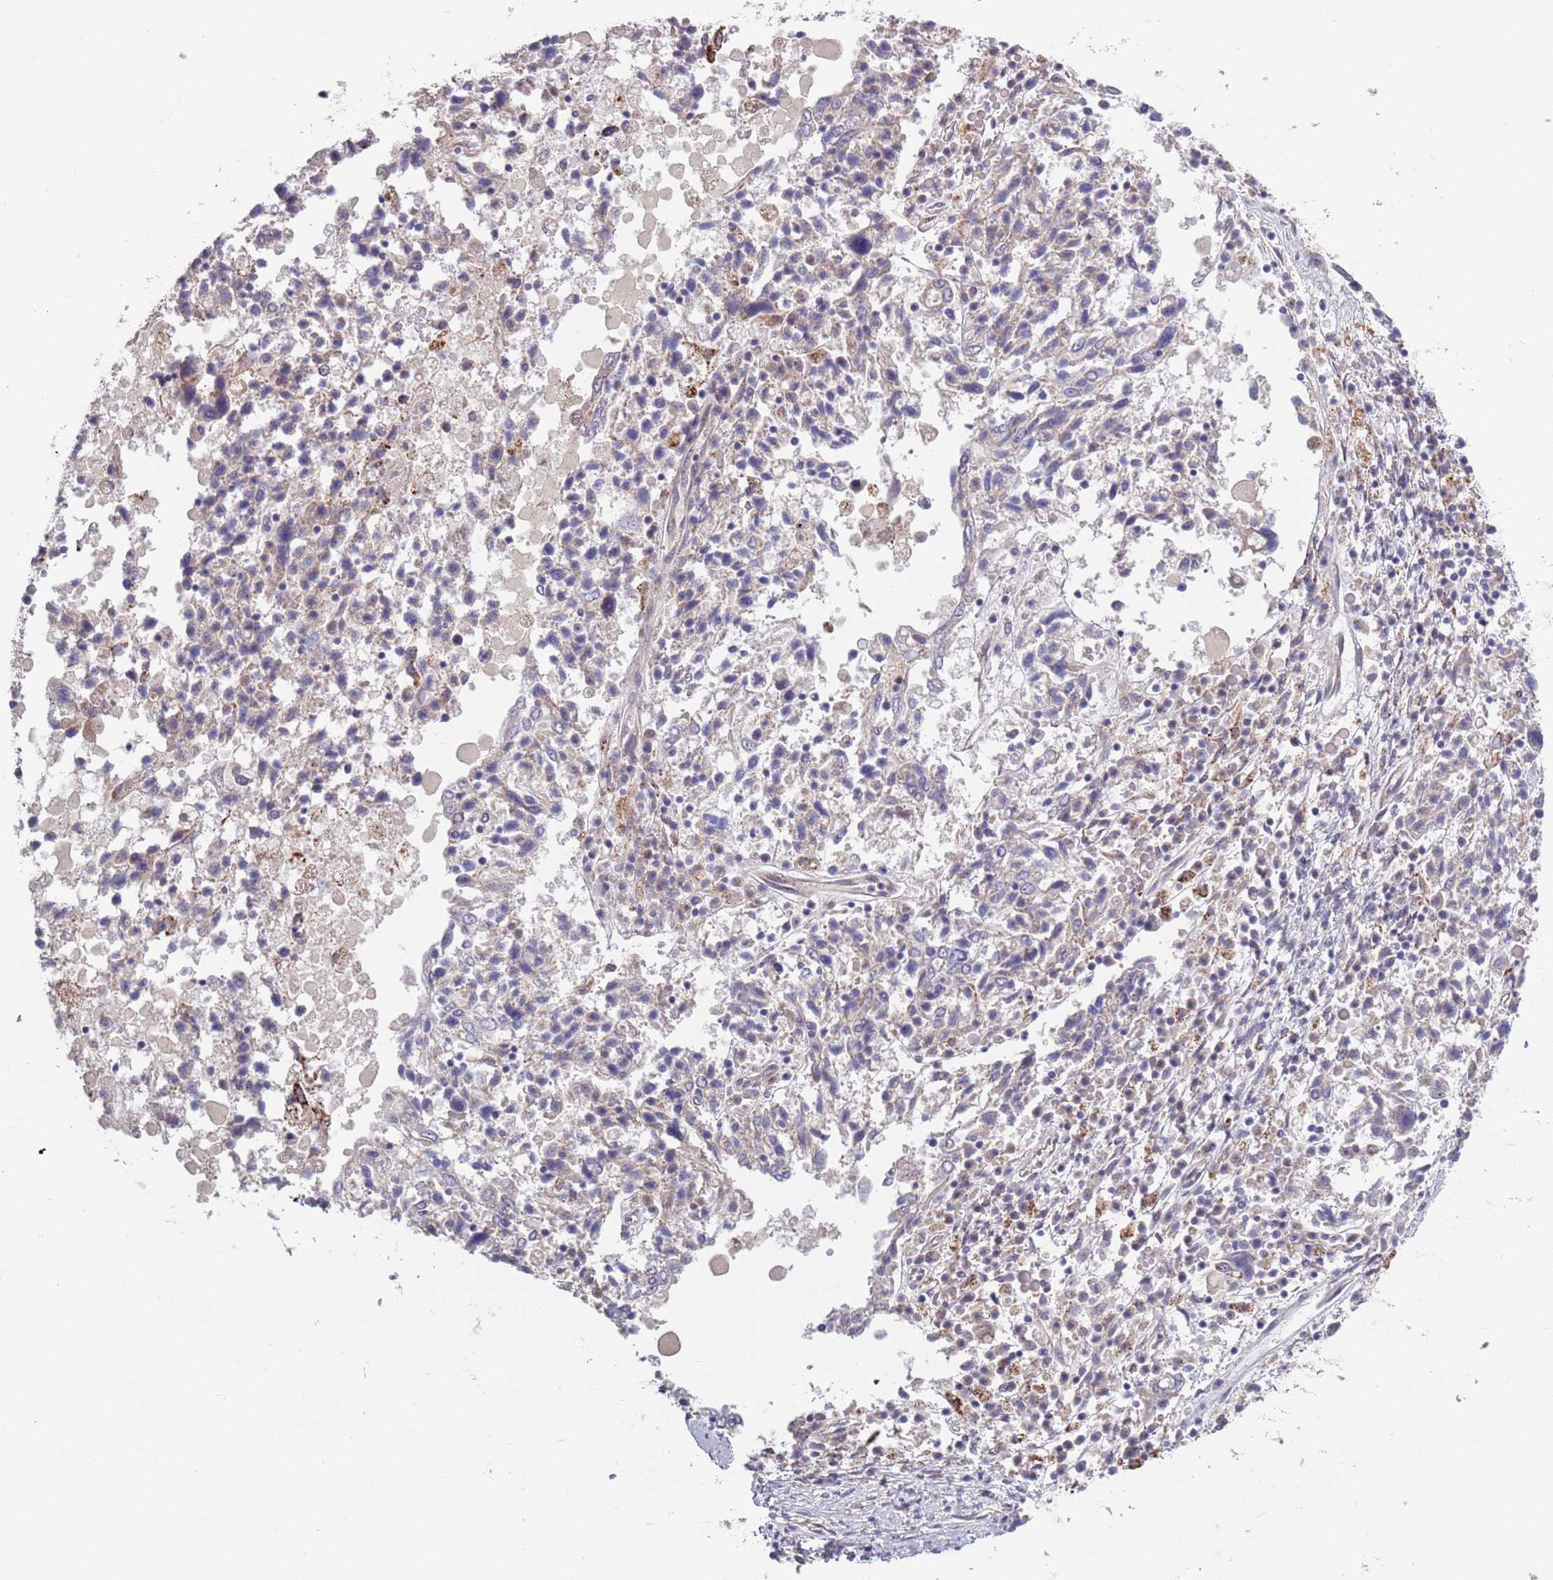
{"staining": {"intensity": "negative", "quantity": "none", "location": "none"}, "tissue": "ovarian cancer", "cell_type": "Tumor cells", "image_type": "cancer", "snomed": [{"axis": "morphology", "description": "Carcinoma, endometroid"}, {"axis": "topography", "description": "Ovary"}], "caption": "Immunohistochemical staining of human ovarian cancer (endometroid carcinoma) shows no significant staining in tumor cells.", "gene": "TYW1", "patient": {"sex": "female", "age": 62}}